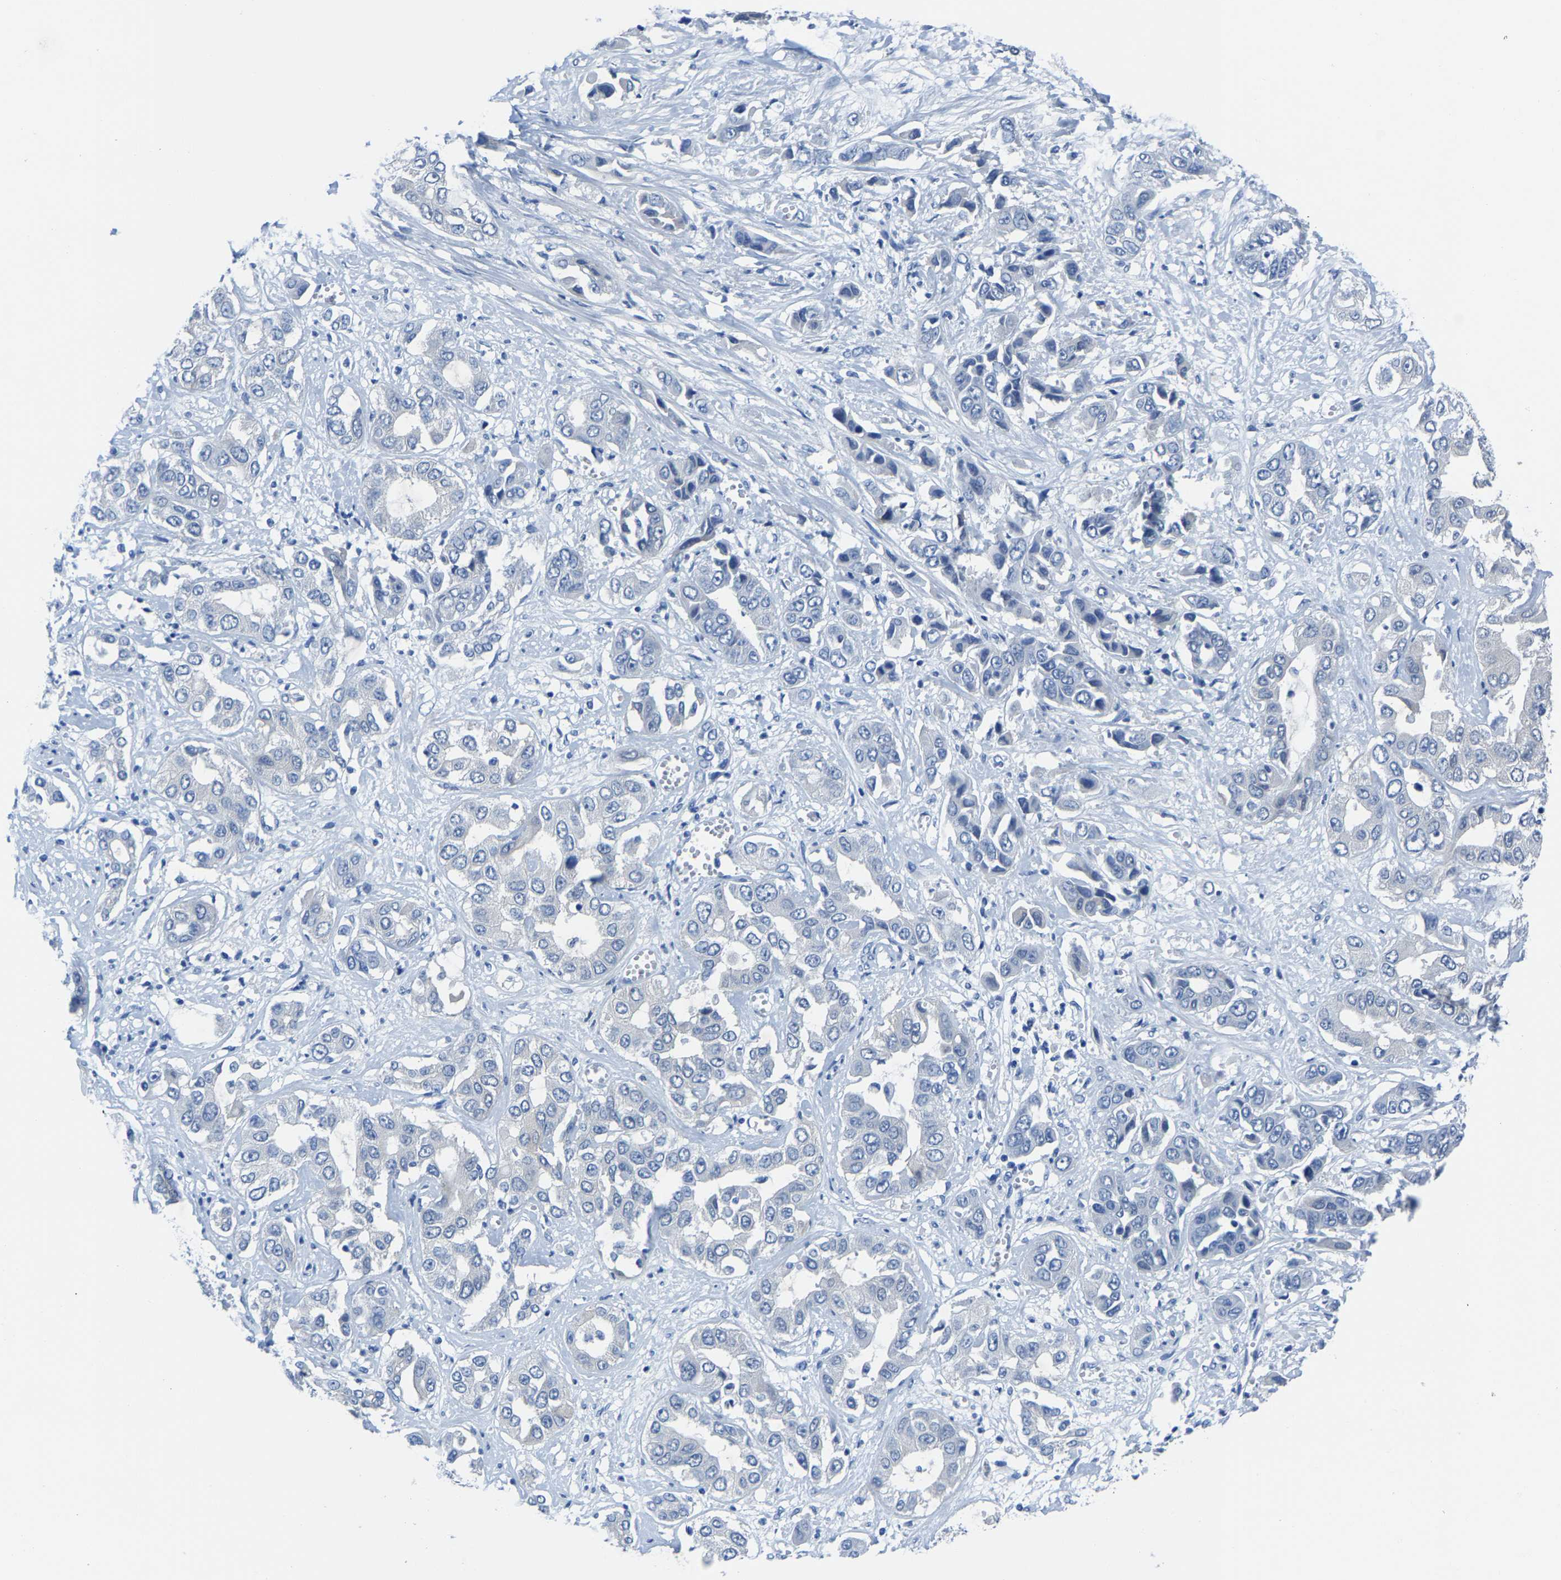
{"staining": {"intensity": "negative", "quantity": "none", "location": "none"}, "tissue": "liver cancer", "cell_type": "Tumor cells", "image_type": "cancer", "snomed": [{"axis": "morphology", "description": "Cholangiocarcinoma"}, {"axis": "topography", "description": "Liver"}], "caption": "A high-resolution histopathology image shows IHC staining of liver cancer (cholangiocarcinoma), which displays no significant positivity in tumor cells. (DAB immunohistochemistry visualized using brightfield microscopy, high magnification).", "gene": "SSH3", "patient": {"sex": "female", "age": 52}}